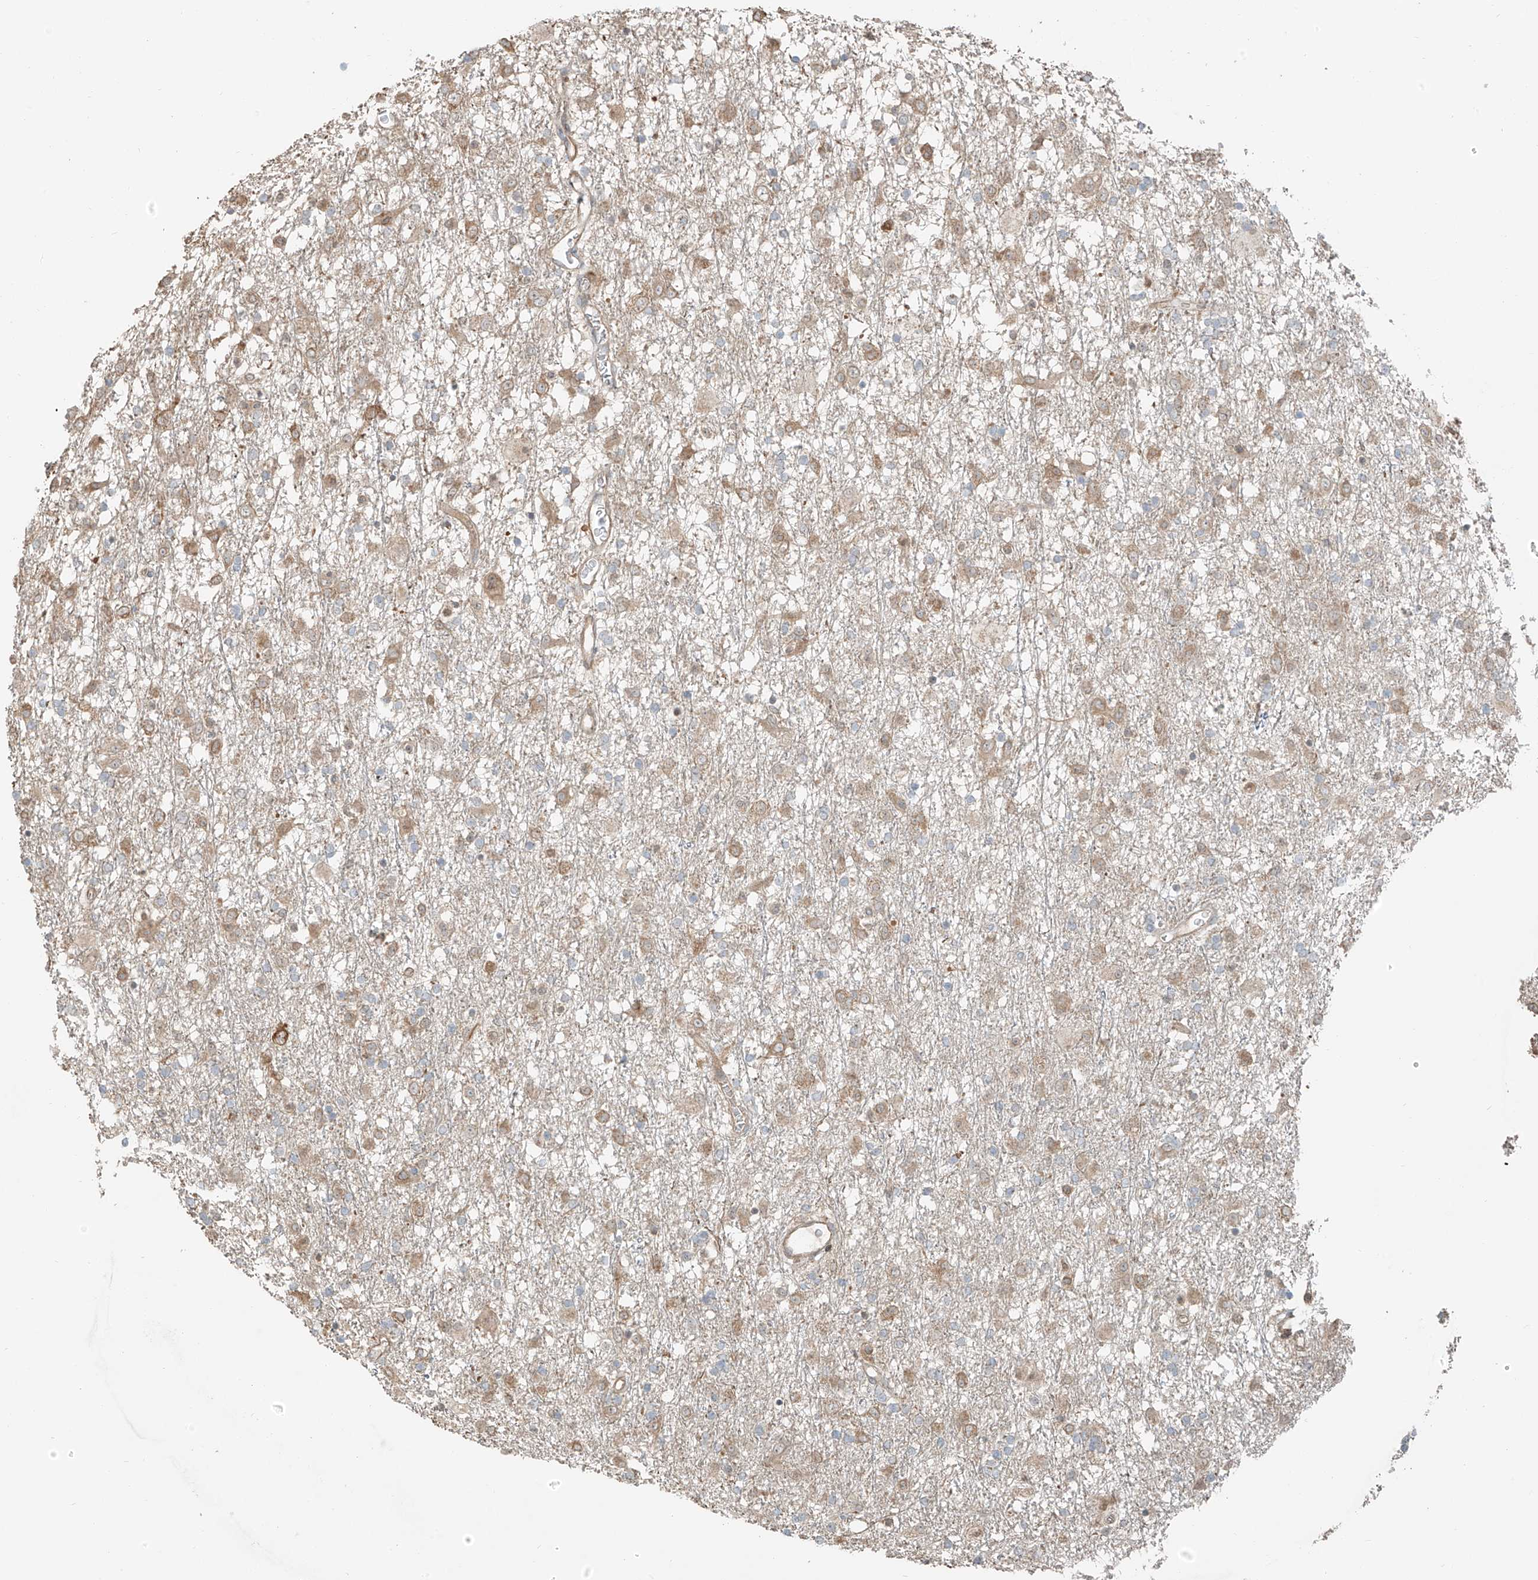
{"staining": {"intensity": "weak", "quantity": "25%-75%", "location": "cytoplasmic/membranous"}, "tissue": "glioma", "cell_type": "Tumor cells", "image_type": "cancer", "snomed": [{"axis": "morphology", "description": "Glioma, malignant, Low grade"}, {"axis": "topography", "description": "Brain"}], "caption": "Malignant low-grade glioma was stained to show a protein in brown. There is low levels of weak cytoplasmic/membranous positivity in approximately 25%-75% of tumor cells.", "gene": "ANKZF1", "patient": {"sex": "male", "age": 65}}